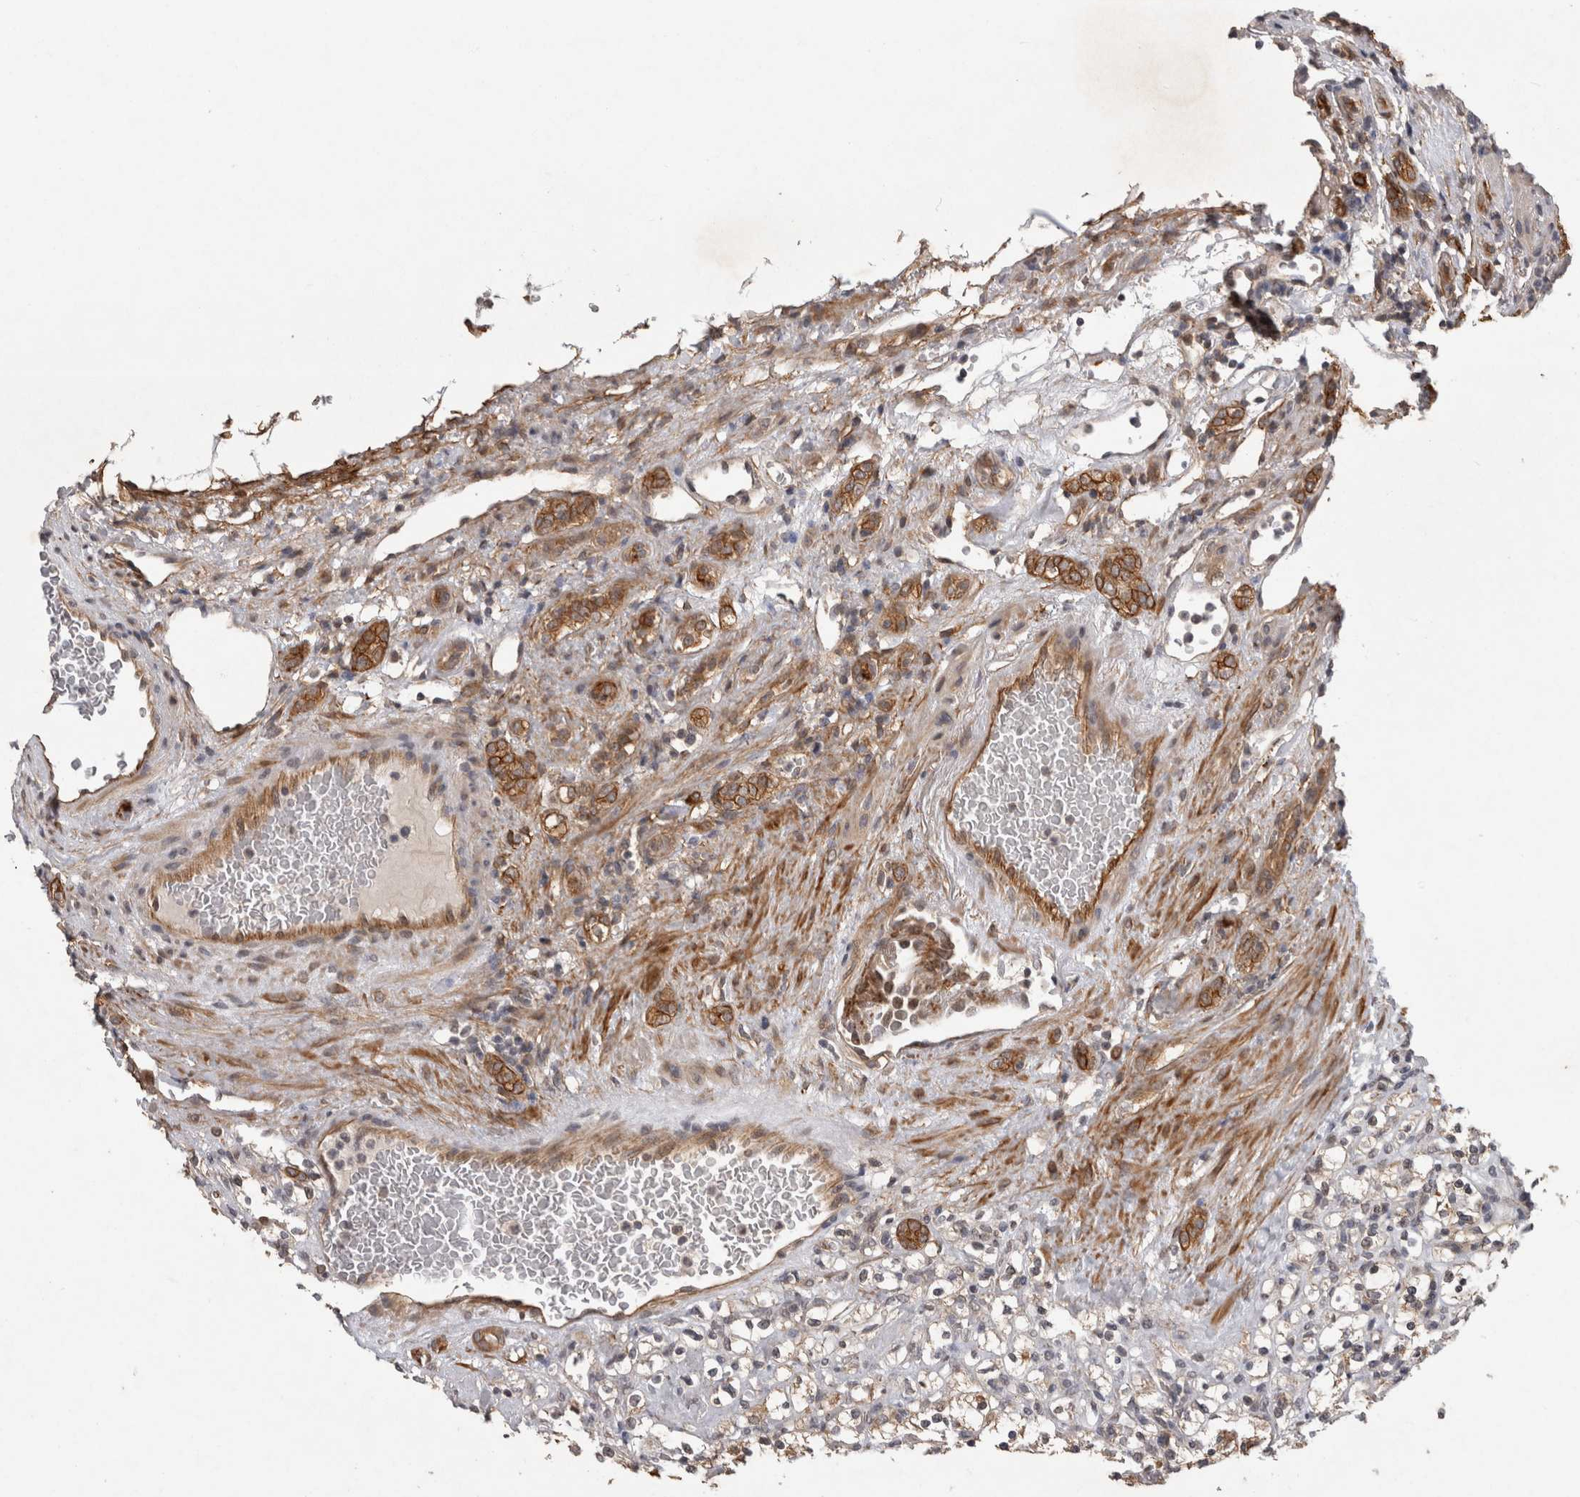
{"staining": {"intensity": "moderate", "quantity": ">75%", "location": "cytoplasmic/membranous"}, "tissue": "renal cancer", "cell_type": "Tumor cells", "image_type": "cancer", "snomed": [{"axis": "morphology", "description": "Normal tissue, NOS"}, {"axis": "morphology", "description": "Adenocarcinoma, NOS"}, {"axis": "topography", "description": "Kidney"}], "caption": "Immunohistochemical staining of human renal adenocarcinoma shows medium levels of moderate cytoplasmic/membranous expression in about >75% of tumor cells.", "gene": "RHPN1", "patient": {"sex": "female", "age": 72}}